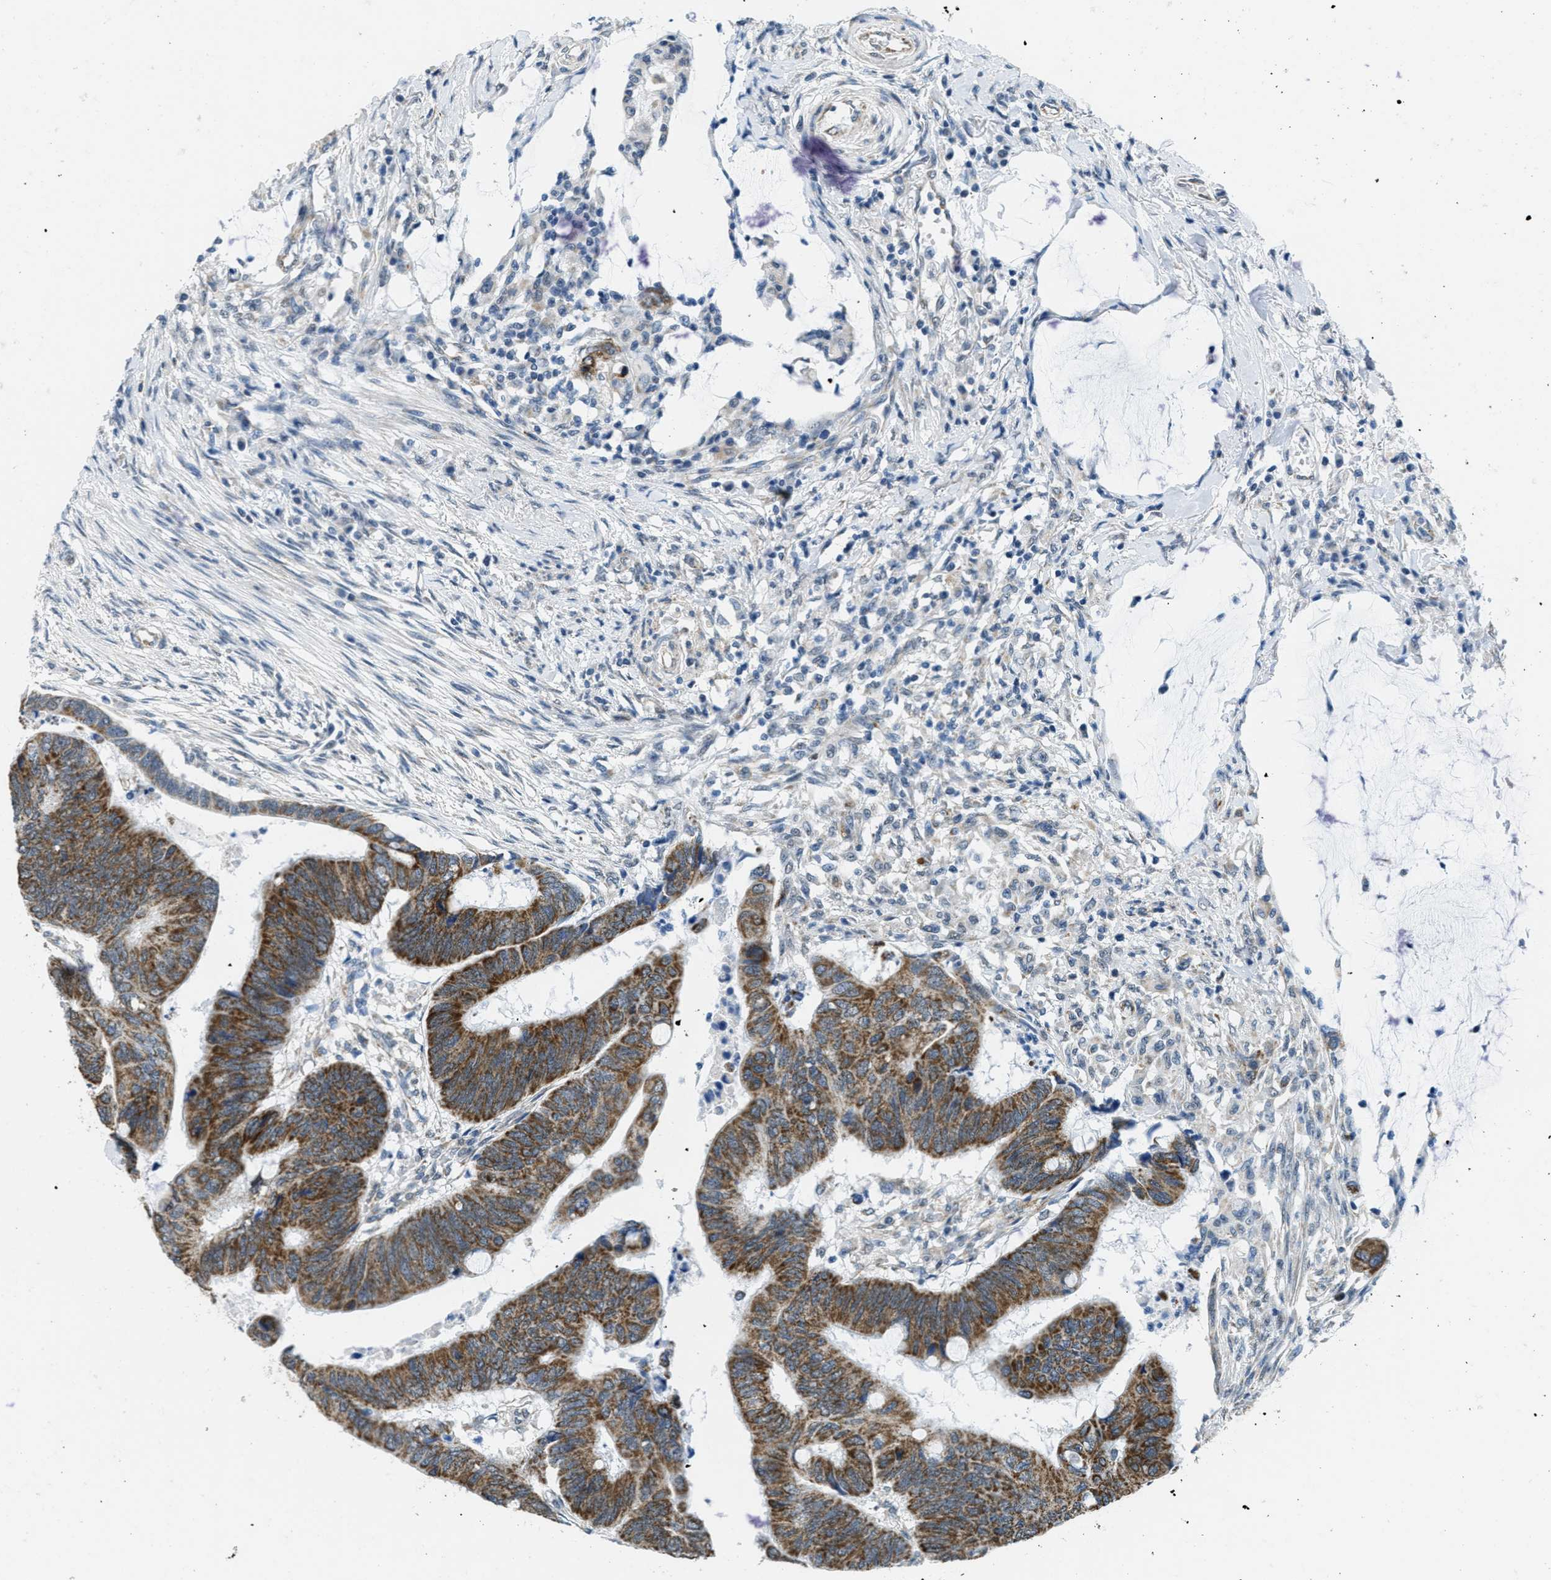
{"staining": {"intensity": "moderate", "quantity": ">75%", "location": "cytoplasmic/membranous"}, "tissue": "colorectal cancer", "cell_type": "Tumor cells", "image_type": "cancer", "snomed": [{"axis": "morphology", "description": "Normal tissue, NOS"}, {"axis": "morphology", "description": "Adenocarcinoma, NOS"}, {"axis": "topography", "description": "Rectum"}, {"axis": "topography", "description": "Peripheral nerve tissue"}], "caption": "Human colorectal cancer stained with a brown dye demonstrates moderate cytoplasmic/membranous positive expression in approximately >75% of tumor cells.", "gene": "TOMM70", "patient": {"sex": "male", "age": 92}}